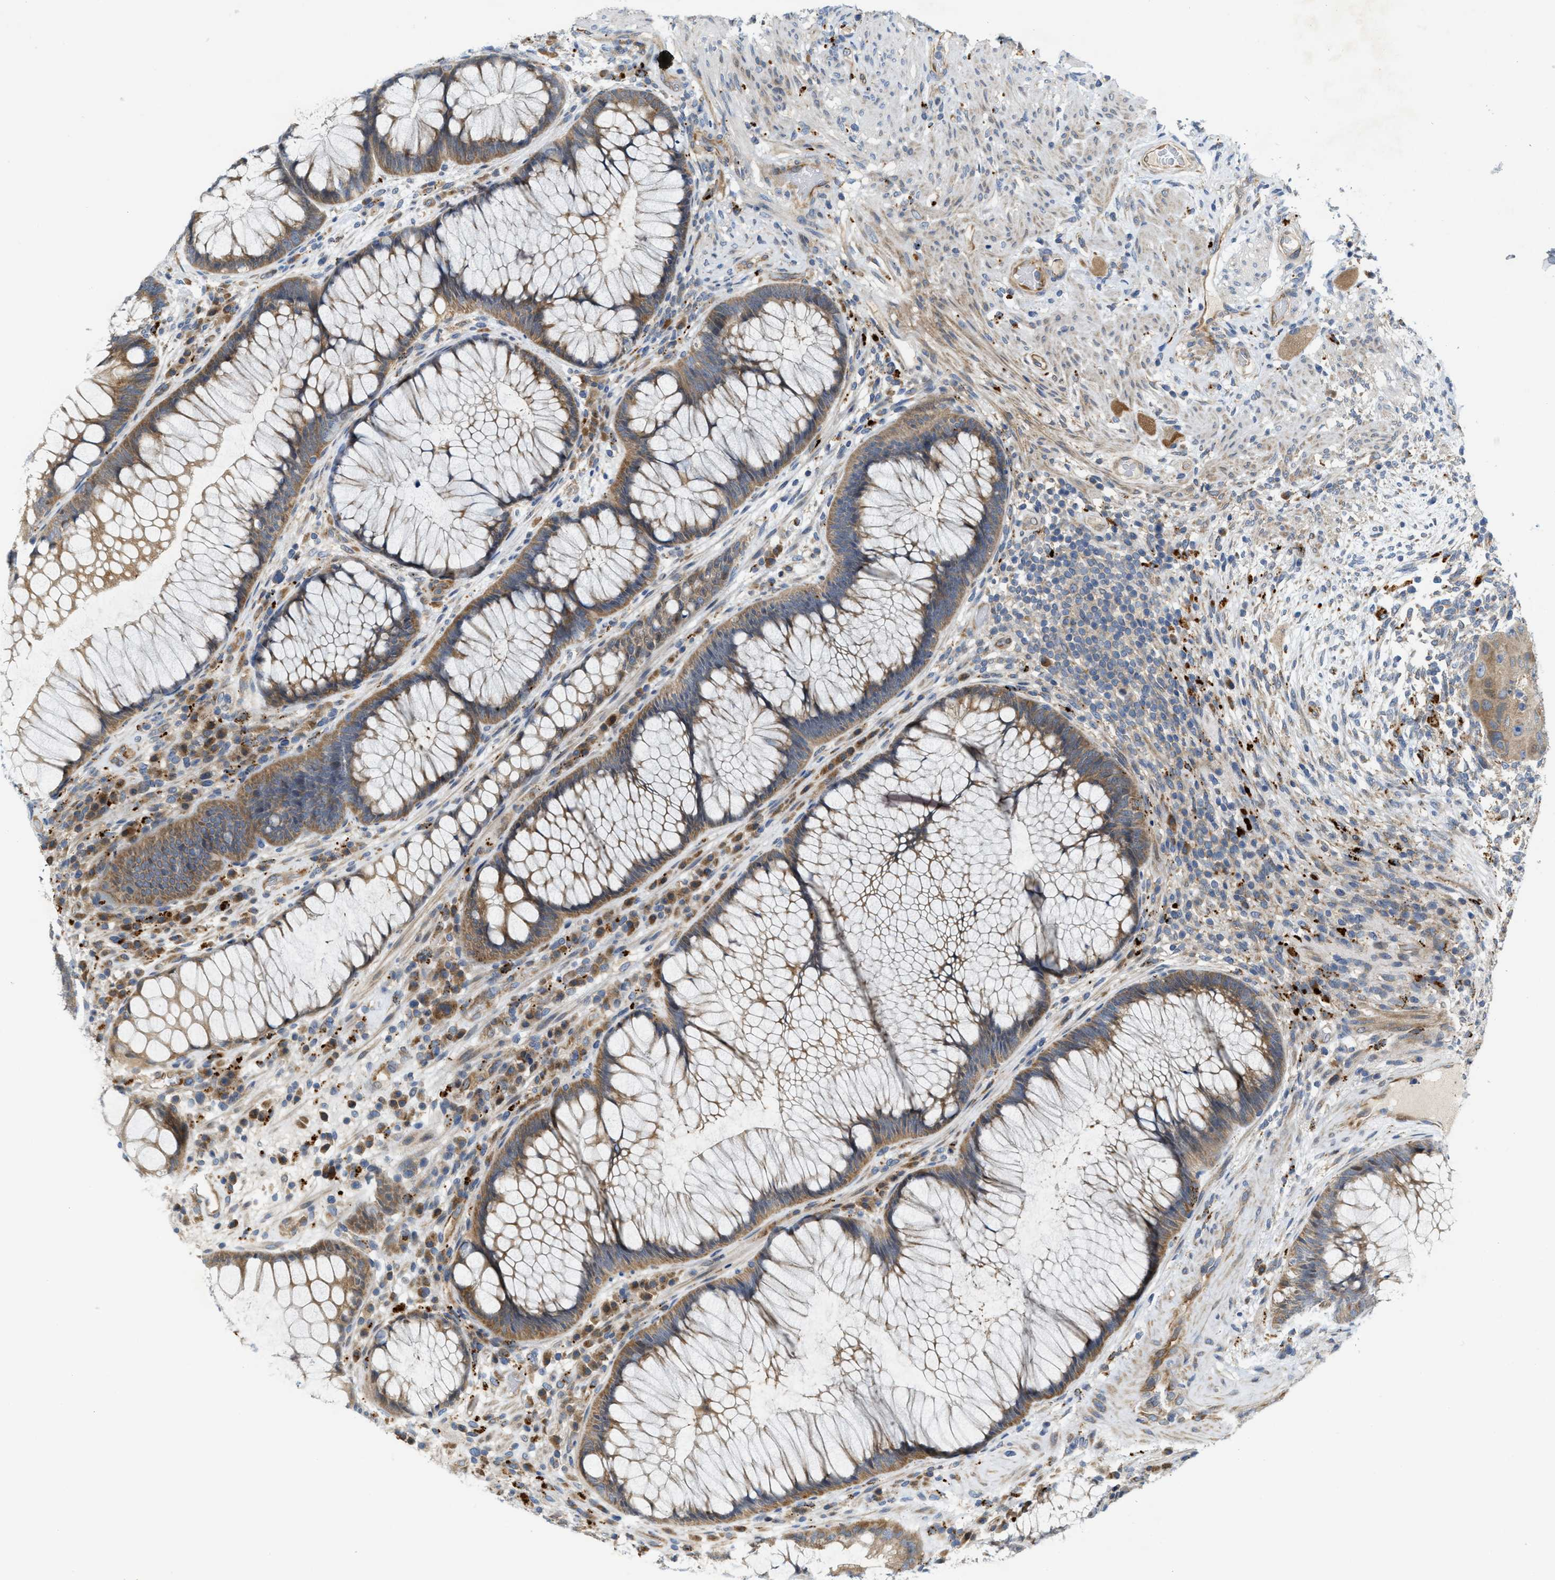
{"staining": {"intensity": "moderate", "quantity": ">75%", "location": "cytoplasmic/membranous"}, "tissue": "rectum", "cell_type": "Glandular cells", "image_type": "normal", "snomed": [{"axis": "morphology", "description": "Normal tissue, NOS"}, {"axis": "topography", "description": "Rectum"}], "caption": "Immunohistochemical staining of unremarkable human rectum demonstrates >75% levels of moderate cytoplasmic/membranous protein expression in about >75% of glandular cells. The staining is performed using DAB brown chromogen to label protein expression. The nuclei are counter-stained blue using hematoxylin.", "gene": "KLHDC10", "patient": {"sex": "male", "age": 51}}